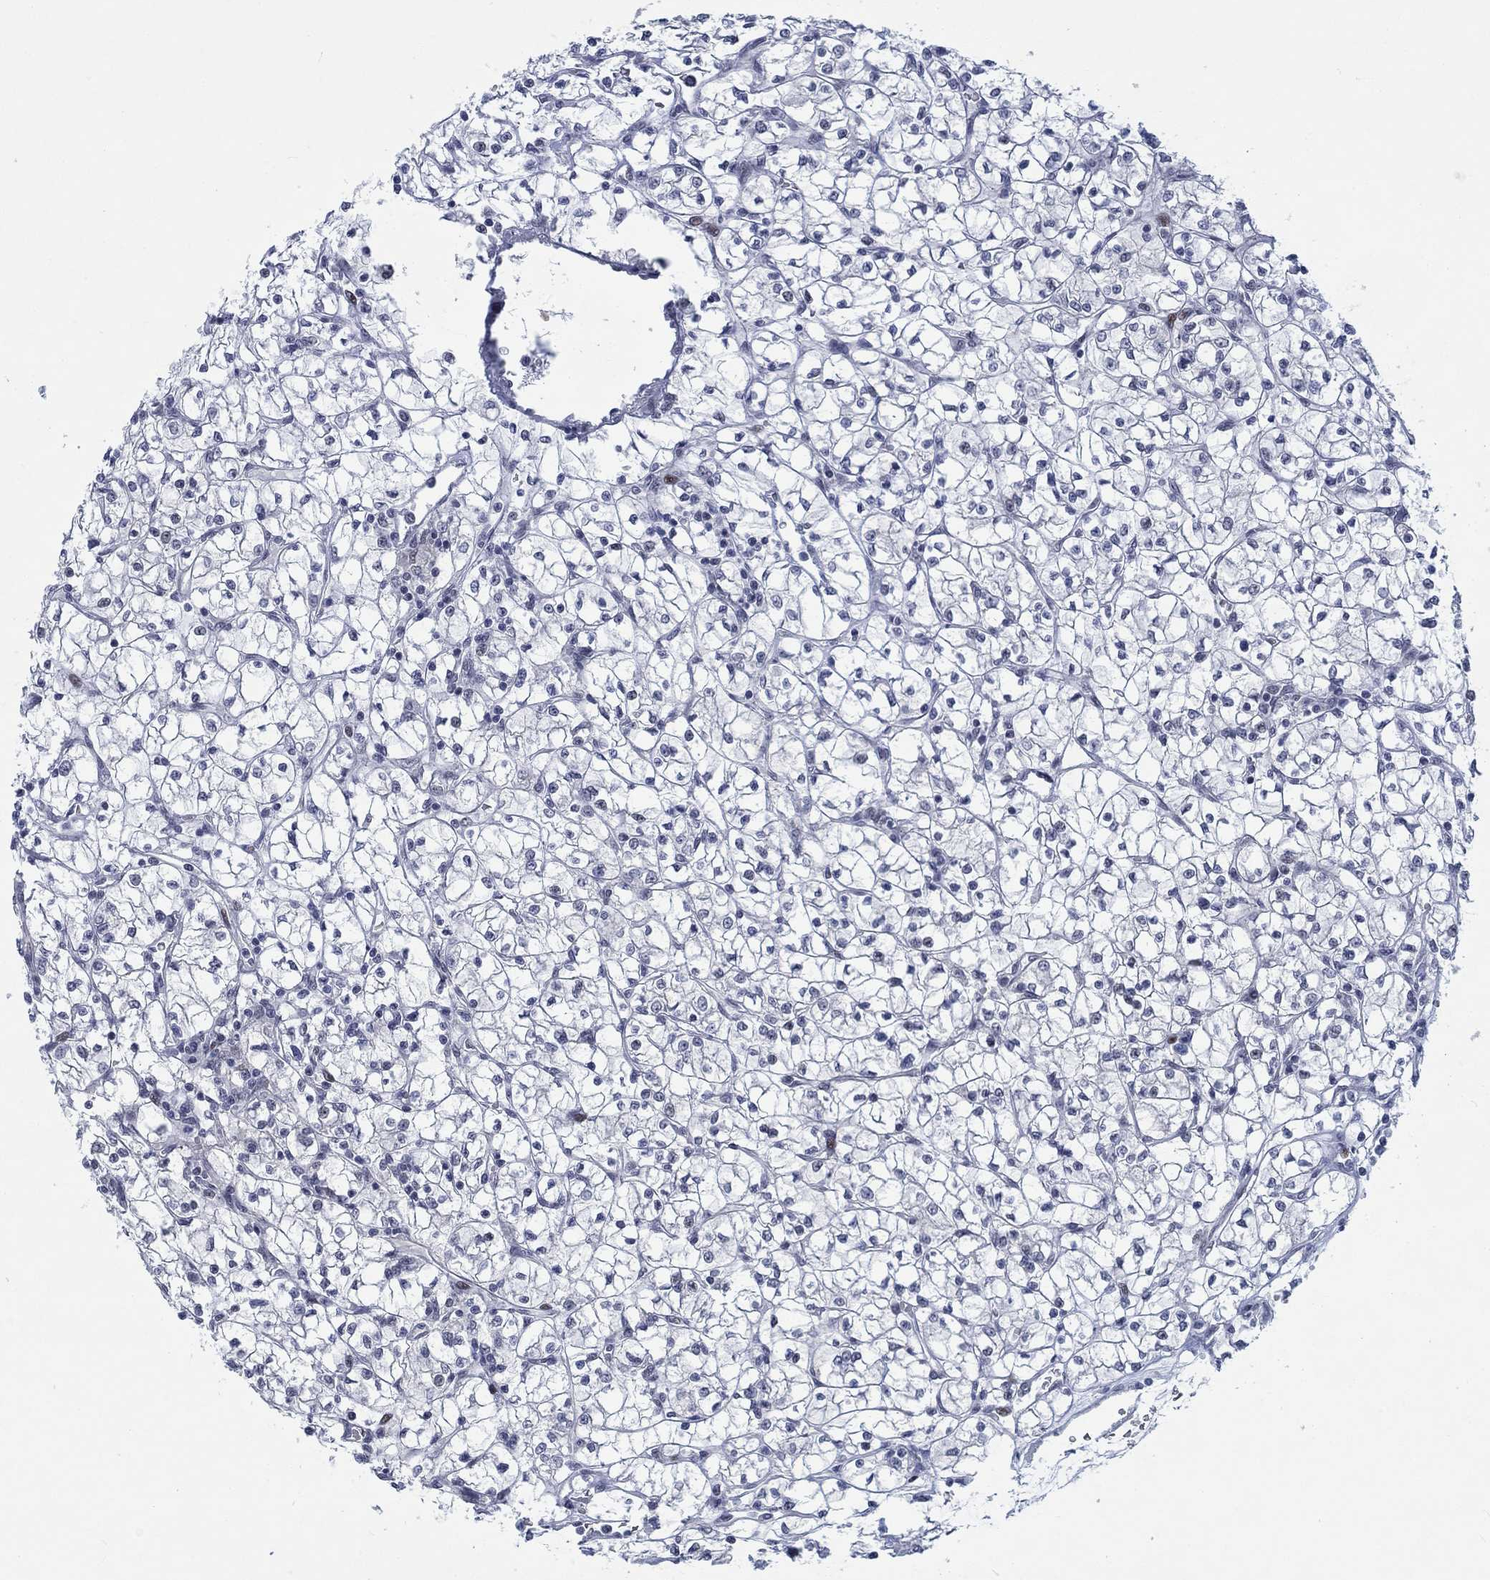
{"staining": {"intensity": "negative", "quantity": "none", "location": "none"}, "tissue": "renal cancer", "cell_type": "Tumor cells", "image_type": "cancer", "snomed": [{"axis": "morphology", "description": "Adenocarcinoma, NOS"}, {"axis": "topography", "description": "Kidney"}], "caption": "IHC histopathology image of neoplastic tissue: renal adenocarcinoma stained with DAB demonstrates no significant protein expression in tumor cells.", "gene": "NEU3", "patient": {"sex": "female", "age": 64}}